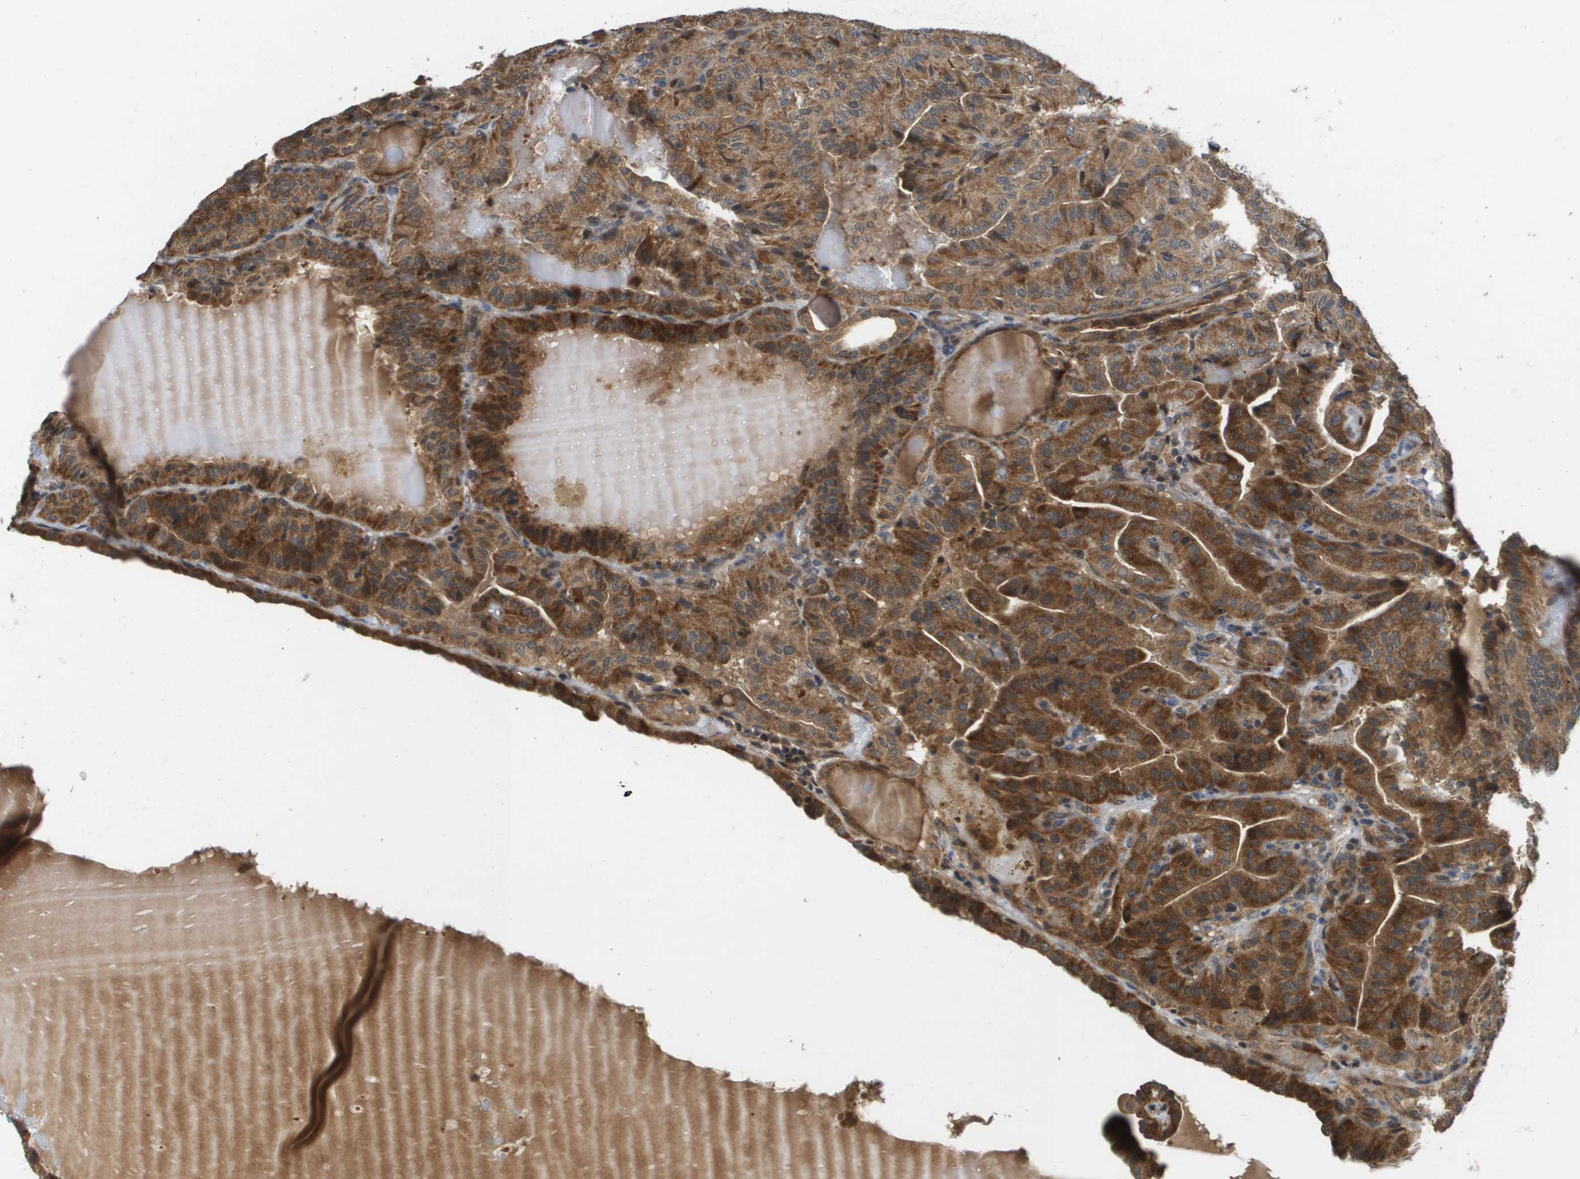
{"staining": {"intensity": "moderate", "quantity": ">75%", "location": "cytoplasmic/membranous"}, "tissue": "thyroid cancer", "cell_type": "Tumor cells", "image_type": "cancer", "snomed": [{"axis": "morphology", "description": "Papillary adenocarcinoma, NOS"}, {"axis": "topography", "description": "Thyroid gland"}], "caption": "Brown immunohistochemical staining in papillary adenocarcinoma (thyroid) reveals moderate cytoplasmic/membranous staining in approximately >75% of tumor cells. (Stains: DAB (3,3'-diaminobenzidine) in brown, nuclei in blue, Microscopy: brightfield microscopy at high magnification).", "gene": "RBM38", "patient": {"sex": "male", "age": 77}}